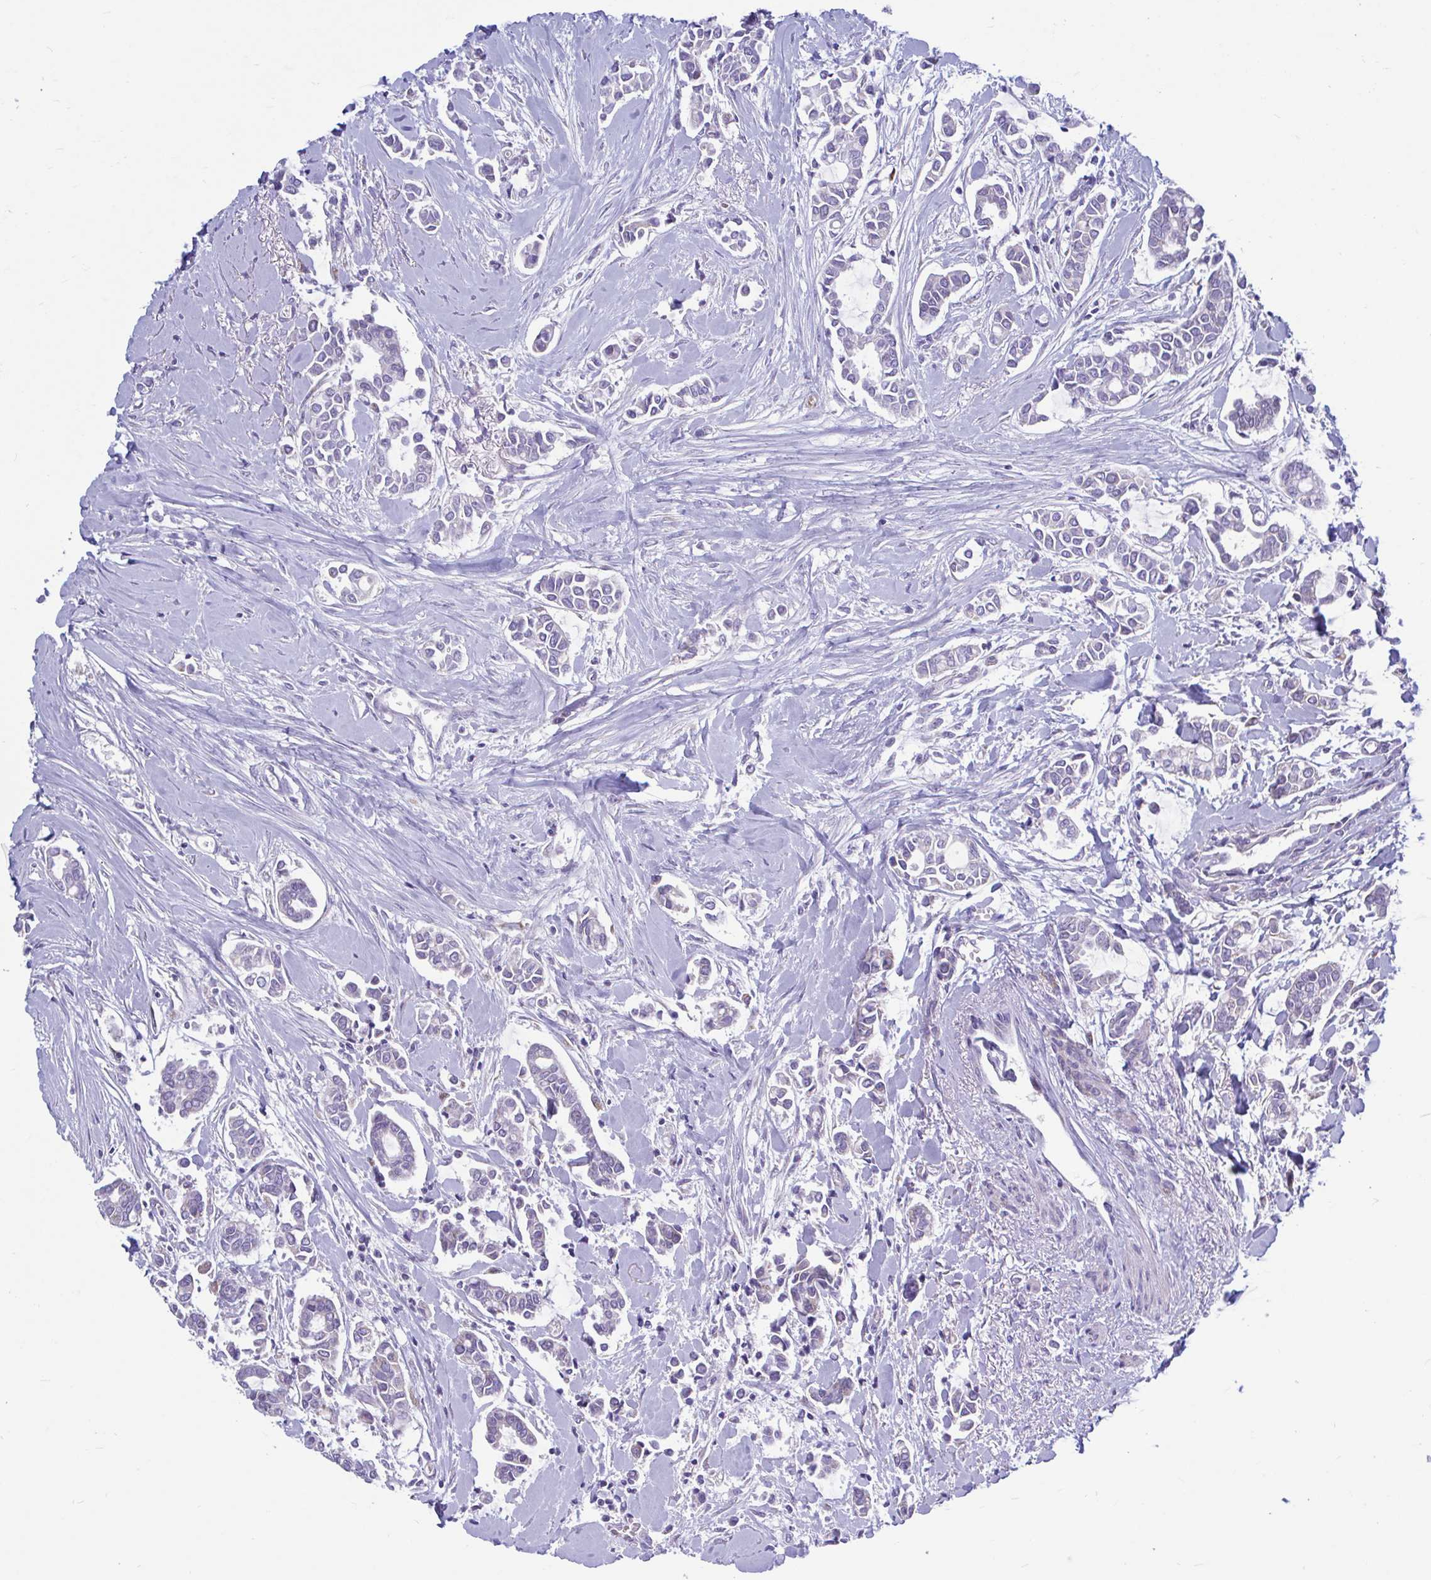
{"staining": {"intensity": "negative", "quantity": "none", "location": "none"}, "tissue": "breast cancer", "cell_type": "Tumor cells", "image_type": "cancer", "snomed": [{"axis": "morphology", "description": "Duct carcinoma"}, {"axis": "topography", "description": "Breast"}], "caption": "IHC photomicrograph of neoplastic tissue: human breast infiltrating ductal carcinoma stained with DAB (3,3'-diaminobenzidine) demonstrates no significant protein staining in tumor cells.", "gene": "OR13A1", "patient": {"sex": "female", "age": 84}}